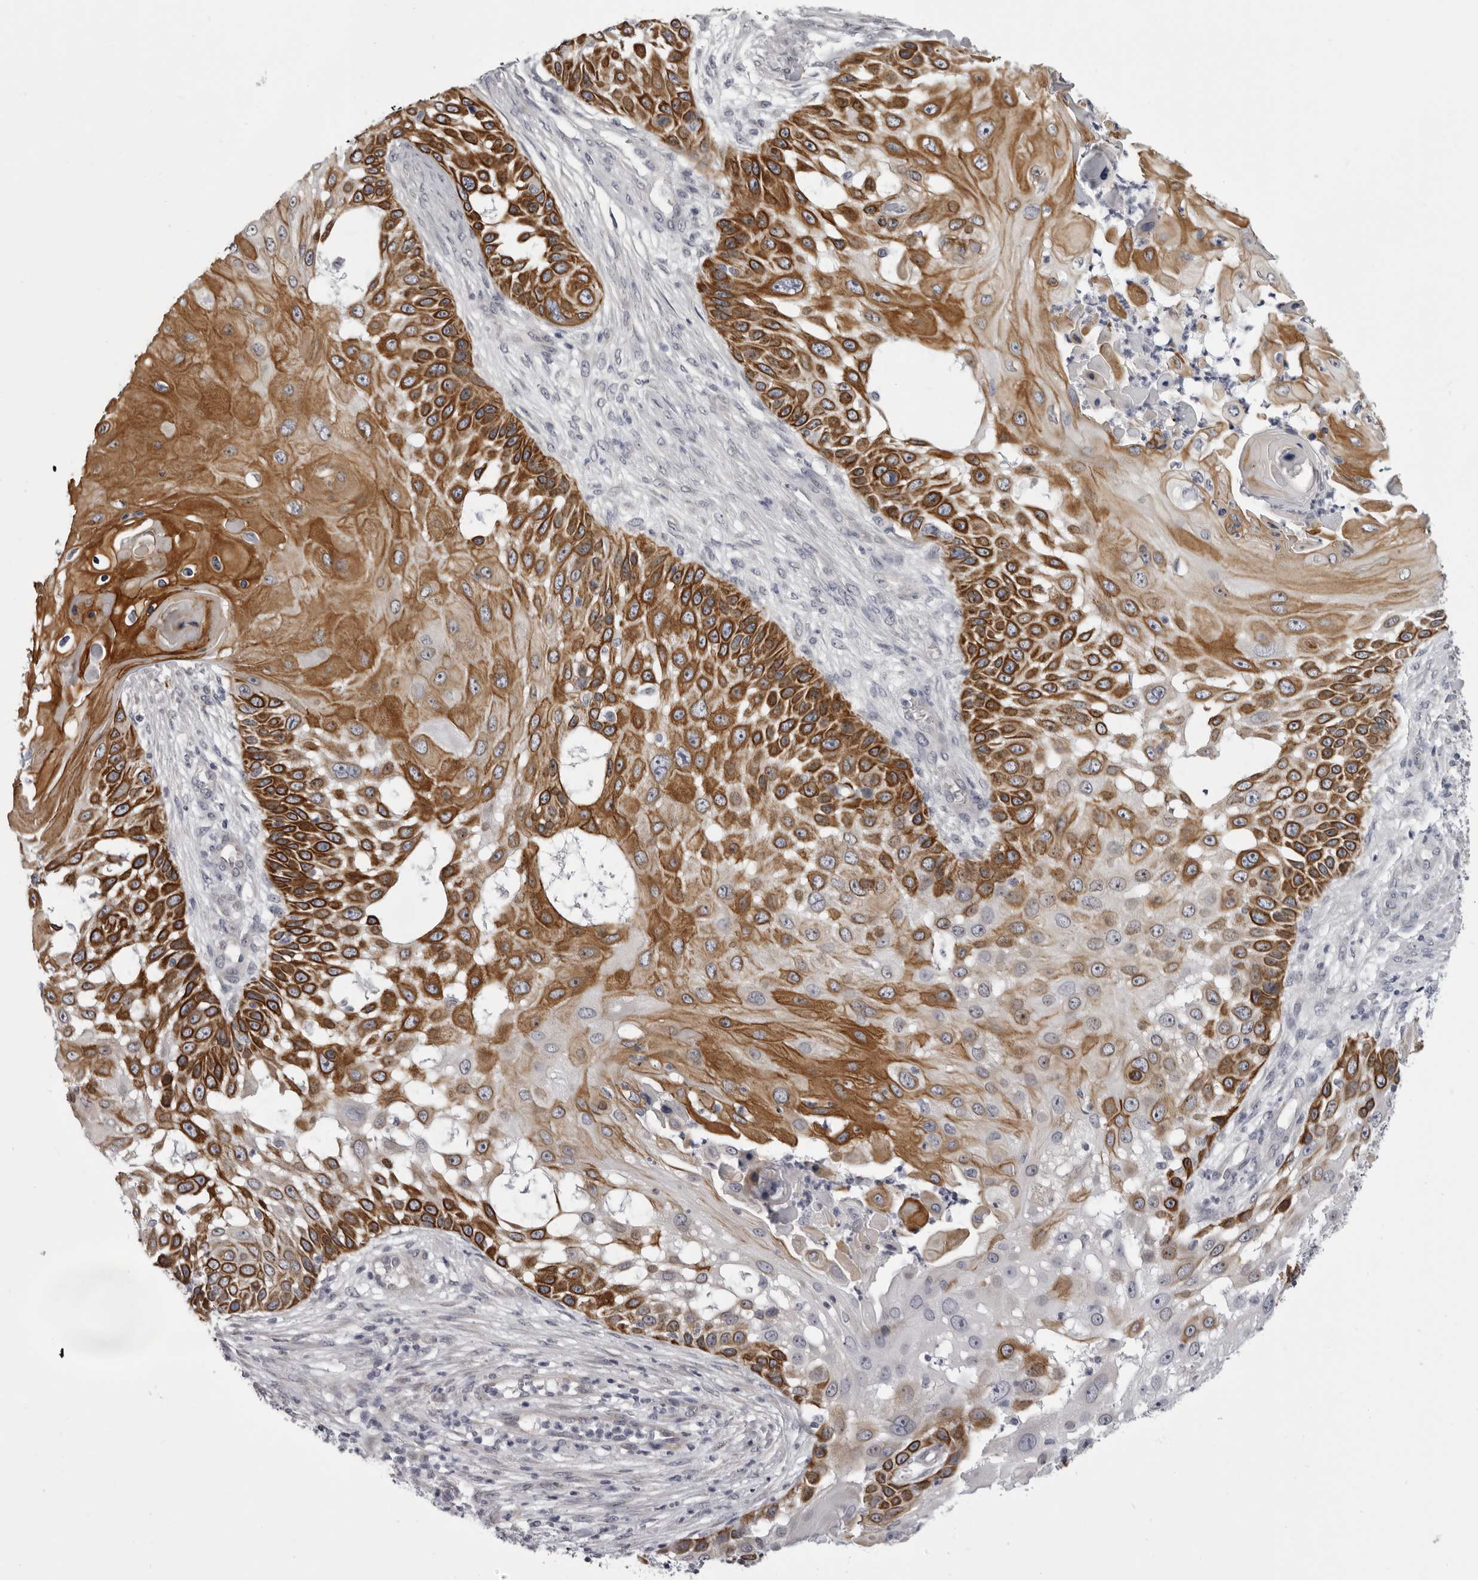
{"staining": {"intensity": "strong", "quantity": ">75%", "location": "cytoplasmic/membranous"}, "tissue": "skin cancer", "cell_type": "Tumor cells", "image_type": "cancer", "snomed": [{"axis": "morphology", "description": "Squamous cell carcinoma, NOS"}, {"axis": "topography", "description": "Skin"}], "caption": "Squamous cell carcinoma (skin) was stained to show a protein in brown. There is high levels of strong cytoplasmic/membranous staining in about >75% of tumor cells. (brown staining indicates protein expression, while blue staining denotes nuclei).", "gene": "EPHA10", "patient": {"sex": "female", "age": 44}}